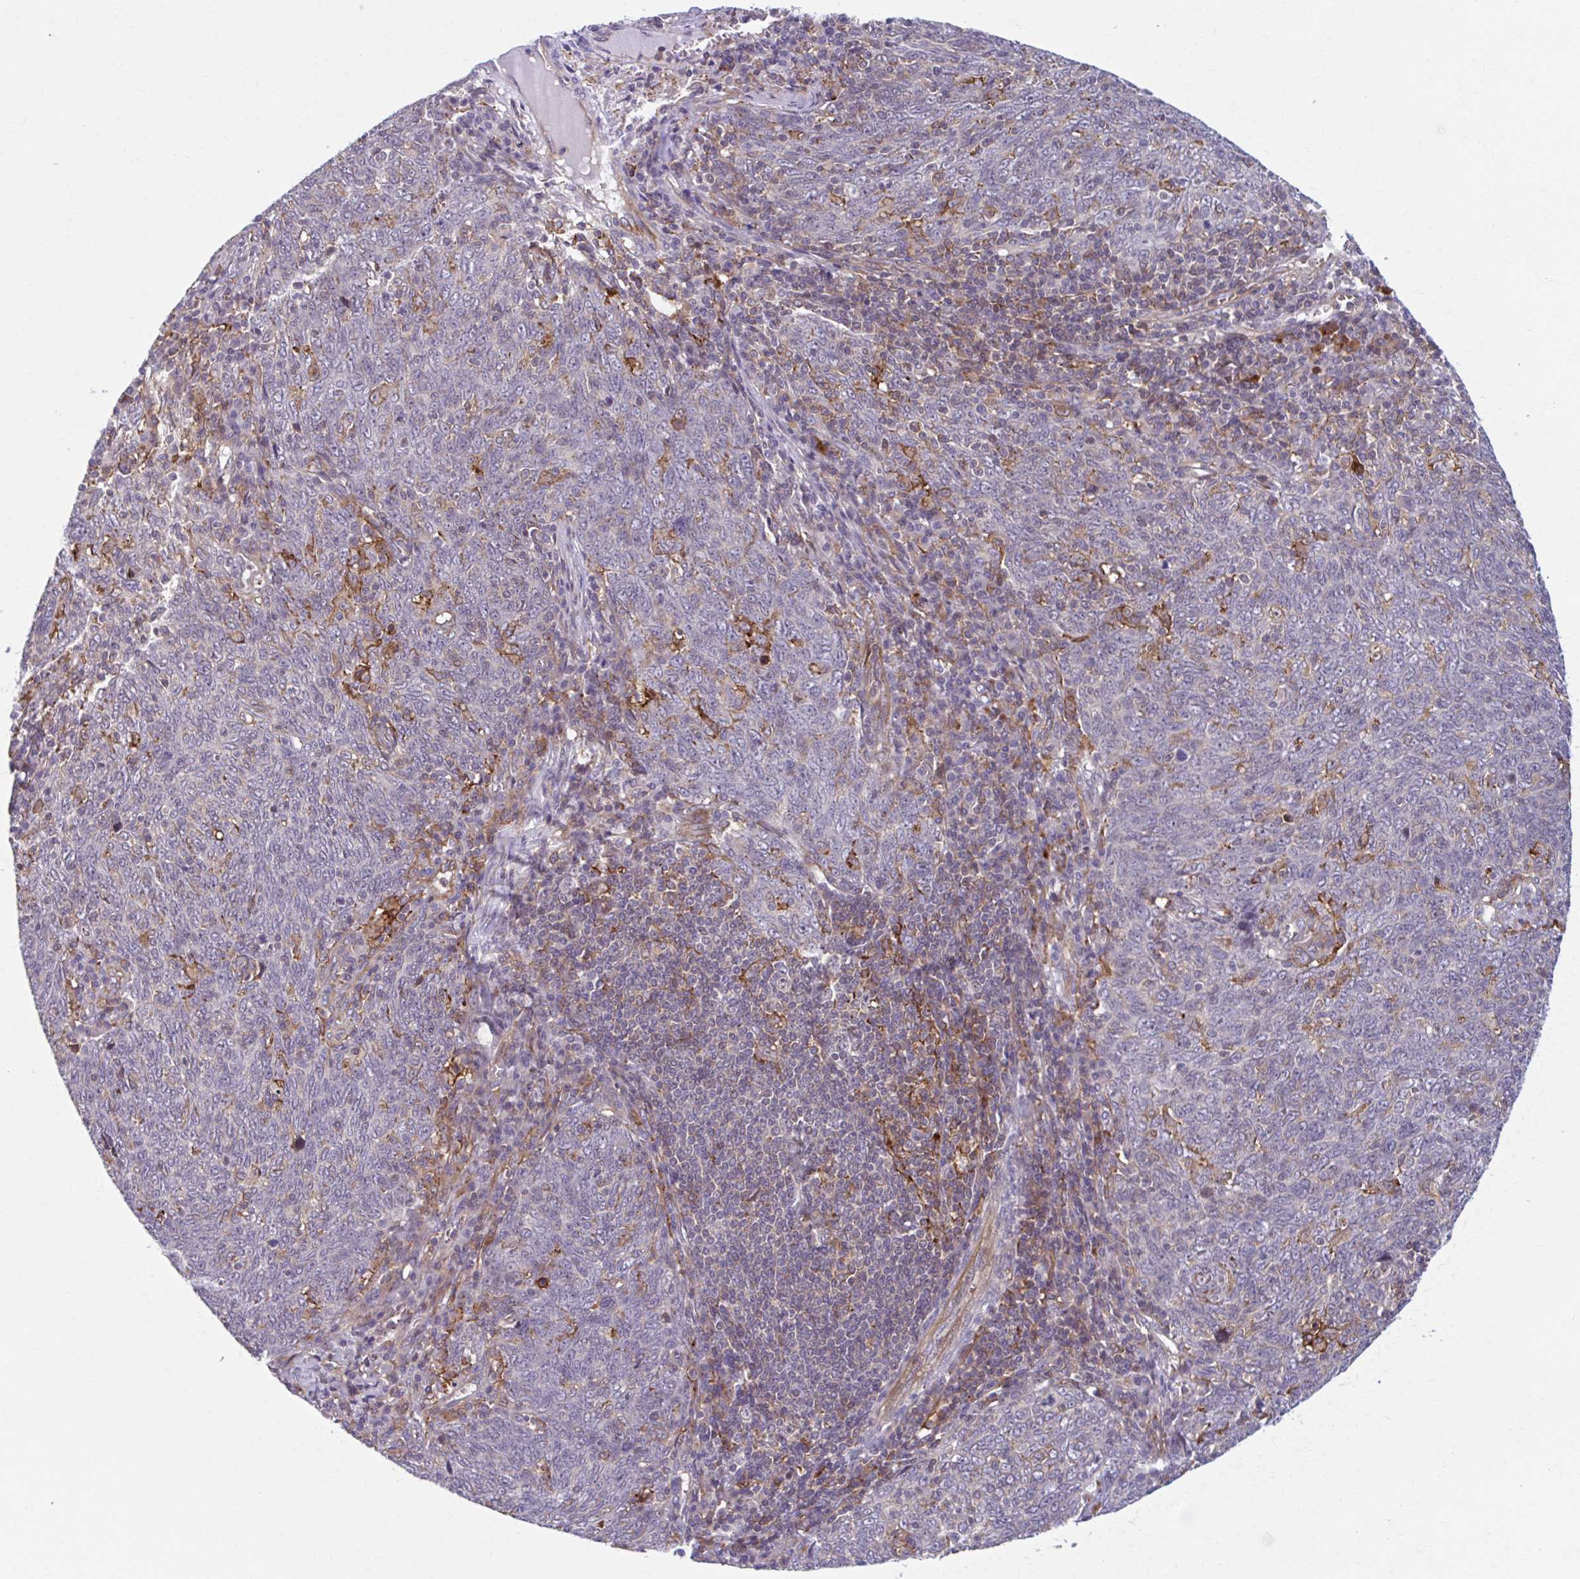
{"staining": {"intensity": "negative", "quantity": "none", "location": "none"}, "tissue": "lung cancer", "cell_type": "Tumor cells", "image_type": "cancer", "snomed": [{"axis": "morphology", "description": "Squamous cell carcinoma, NOS"}, {"axis": "topography", "description": "Lung"}], "caption": "The image displays no staining of tumor cells in lung cancer. The staining was performed using DAB to visualize the protein expression in brown, while the nuclei were stained in blue with hematoxylin (Magnification: 20x).", "gene": "ADAT3", "patient": {"sex": "female", "age": 72}}